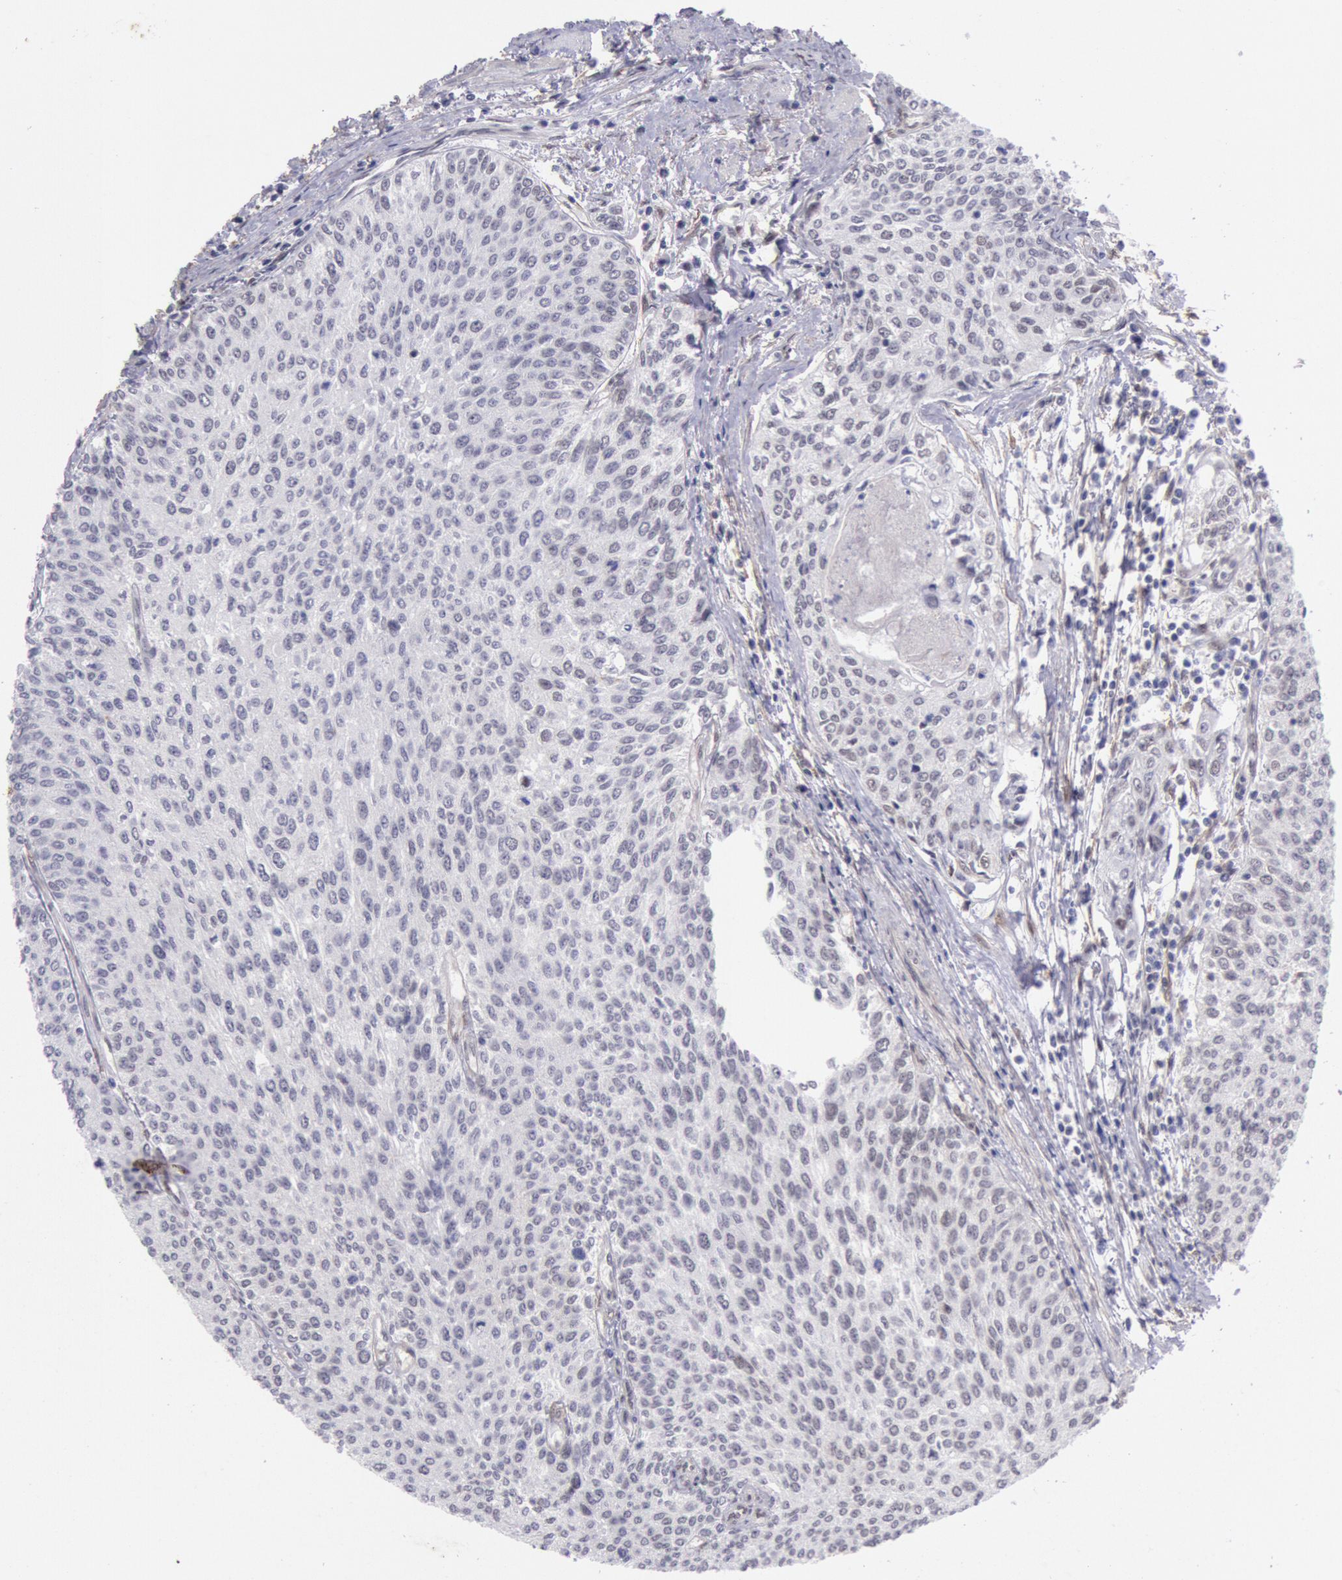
{"staining": {"intensity": "weak", "quantity": "<25%", "location": "nuclear"}, "tissue": "urothelial cancer", "cell_type": "Tumor cells", "image_type": "cancer", "snomed": [{"axis": "morphology", "description": "Urothelial carcinoma, Low grade"}, {"axis": "topography", "description": "Urinary bladder"}], "caption": "A micrograph of human urothelial cancer is negative for staining in tumor cells.", "gene": "CDKN2B", "patient": {"sex": "female", "age": 73}}